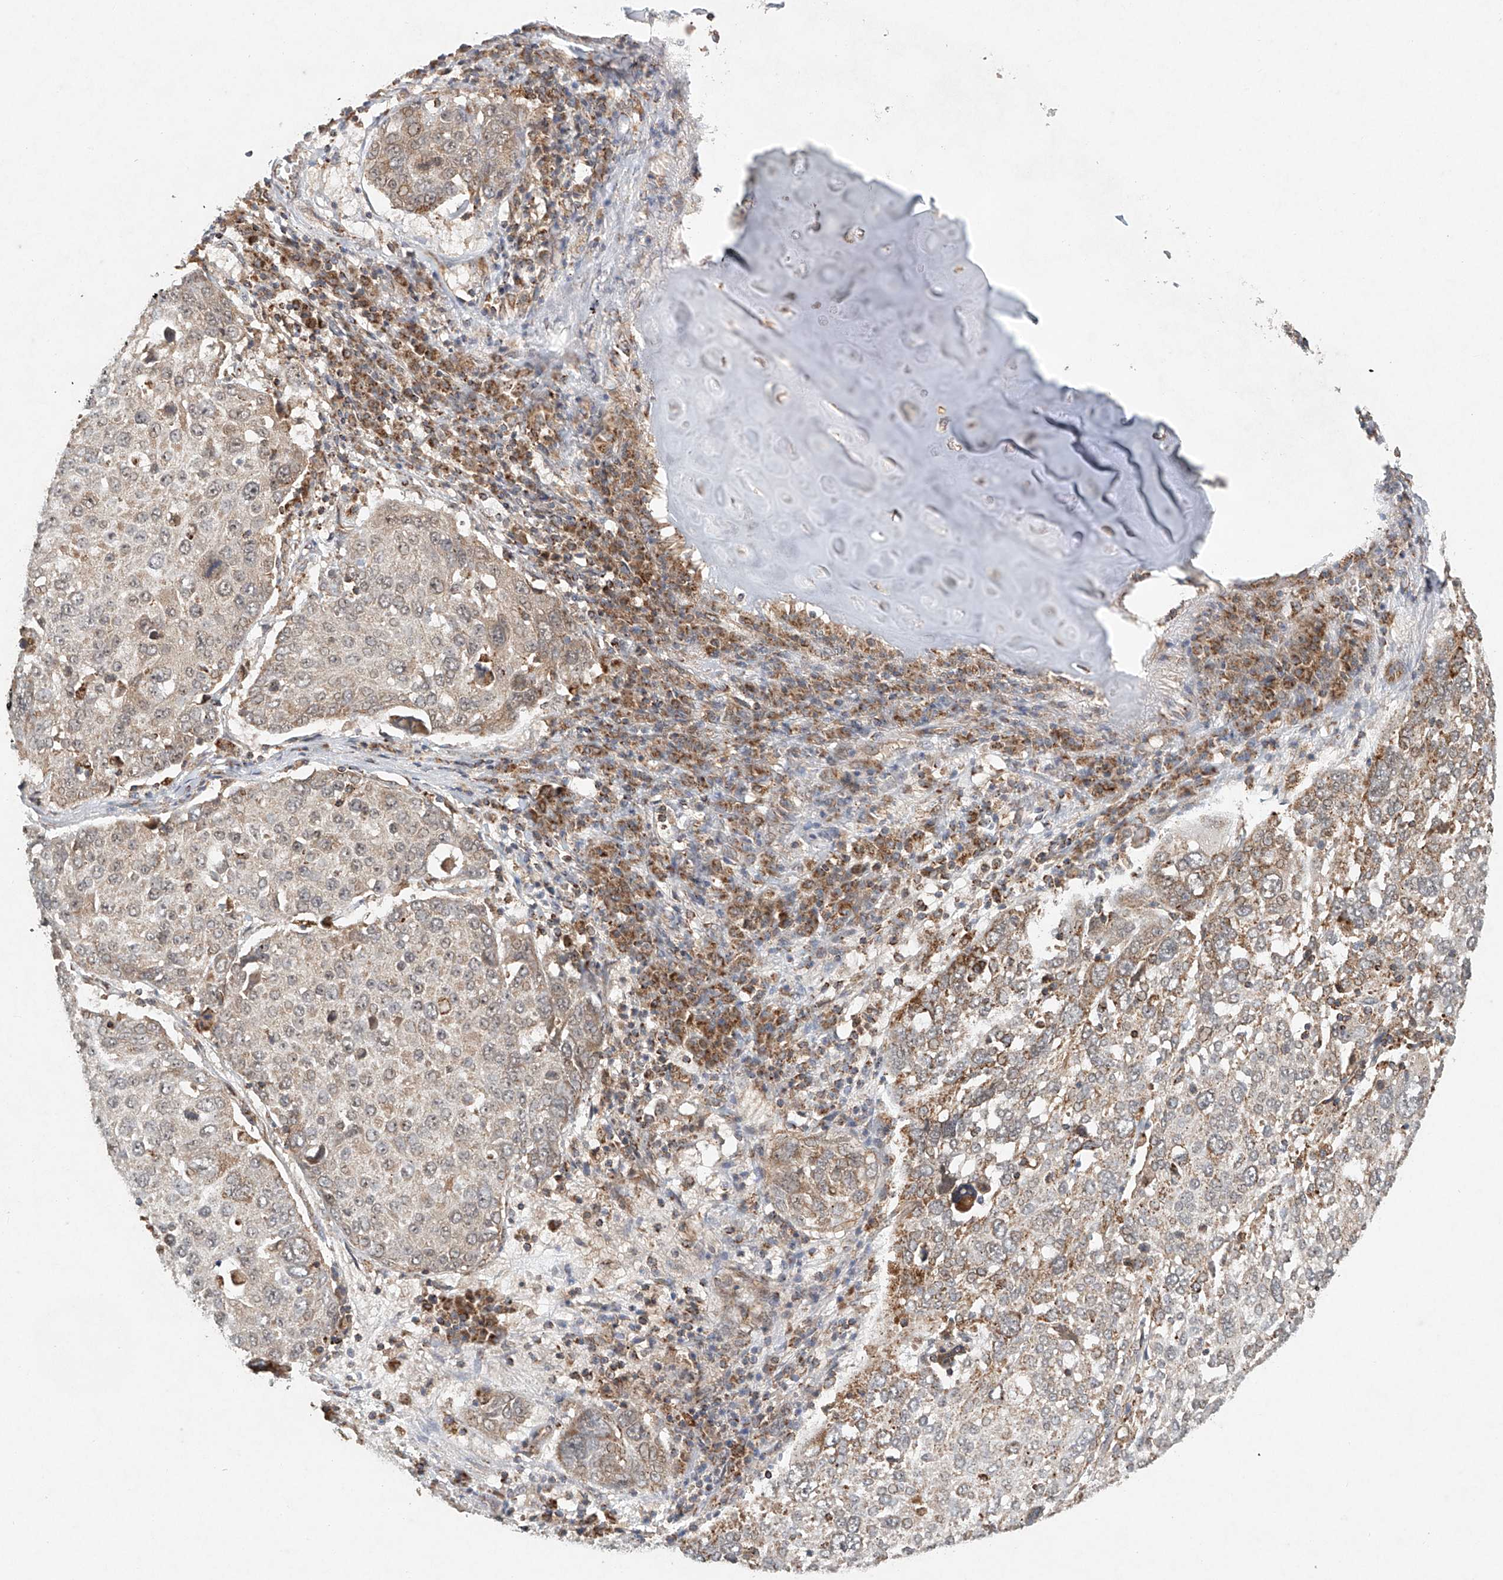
{"staining": {"intensity": "weak", "quantity": "25%-75%", "location": "cytoplasmic/membranous"}, "tissue": "lung cancer", "cell_type": "Tumor cells", "image_type": "cancer", "snomed": [{"axis": "morphology", "description": "Squamous cell carcinoma, NOS"}, {"axis": "topography", "description": "Lung"}], "caption": "Immunohistochemical staining of human lung cancer shows weak cytoplasmic/membranous protein staining in approximately 25%-75% of tumor cells. The staining was performed using DAB to visualize the protein expression in brown, while the nuclei were stained in blue with hematoxylin (Magnification: 20x).", "gene": "DCAF11", "patient": {"sex": "male", "age": 65}}